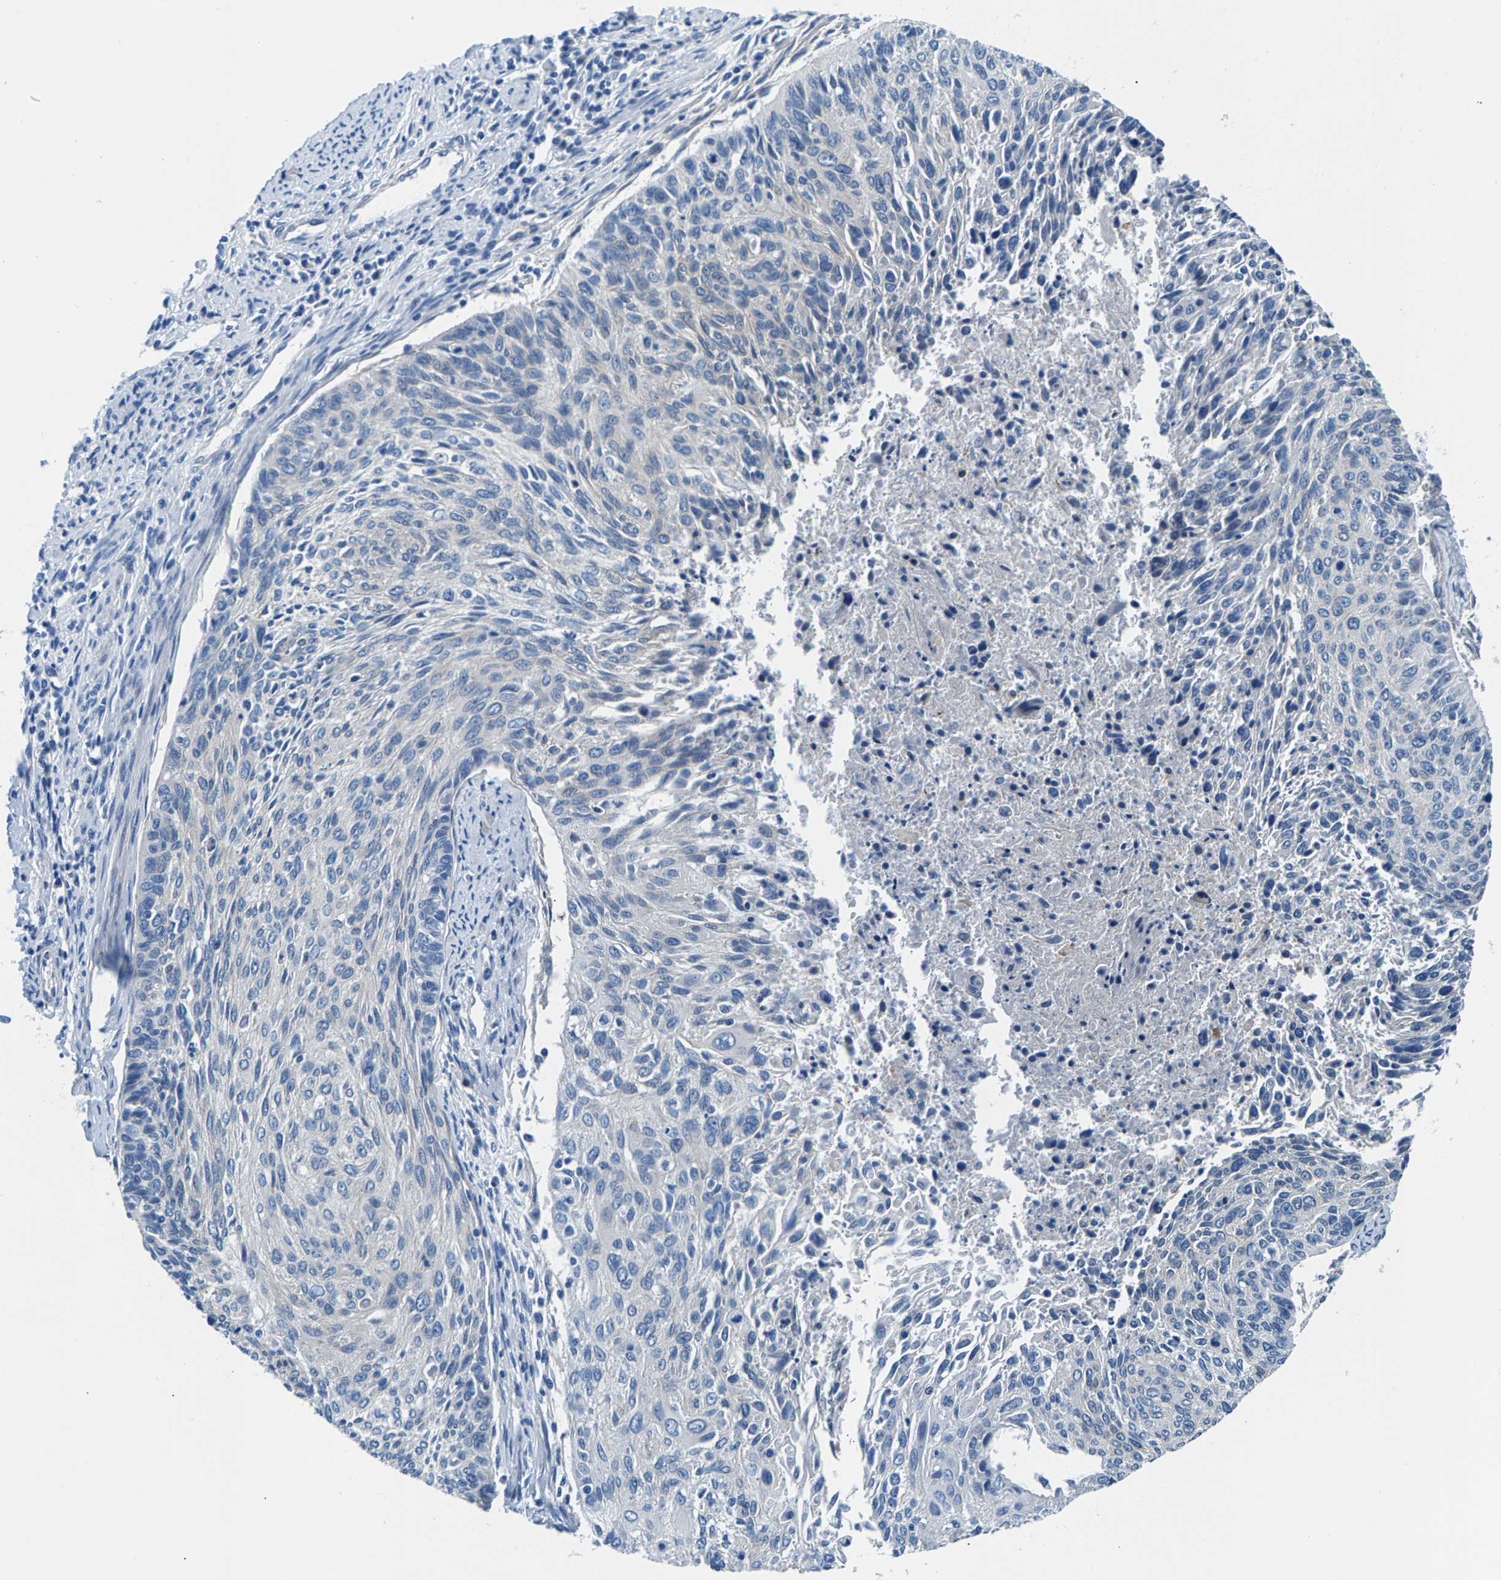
{"staining": {"intensity": "negative", "quantity": "none", "location": "none"}, "tissue": "cervical cancer", "cell_type": "Tumor cells", "image_type": "cancer", "snomed": [{"axis": "morphology", "description": "Squamous cell carcinoma, NOS"}, {"axis": "topography", "description": "Cervix"}], "caption": "An immunohistochemistry (IHC) photomicrograph of cervical cancer (squamous cell carcinoma) is shown. There is no staining in tumor cells of cervical cancer (squamous cell carcinoma). (DAB (3,3'-diaminobenzidine) IHC, high magnification).", "gene": "CDRT4", "patient": {"sex": "female", "age": 55}}